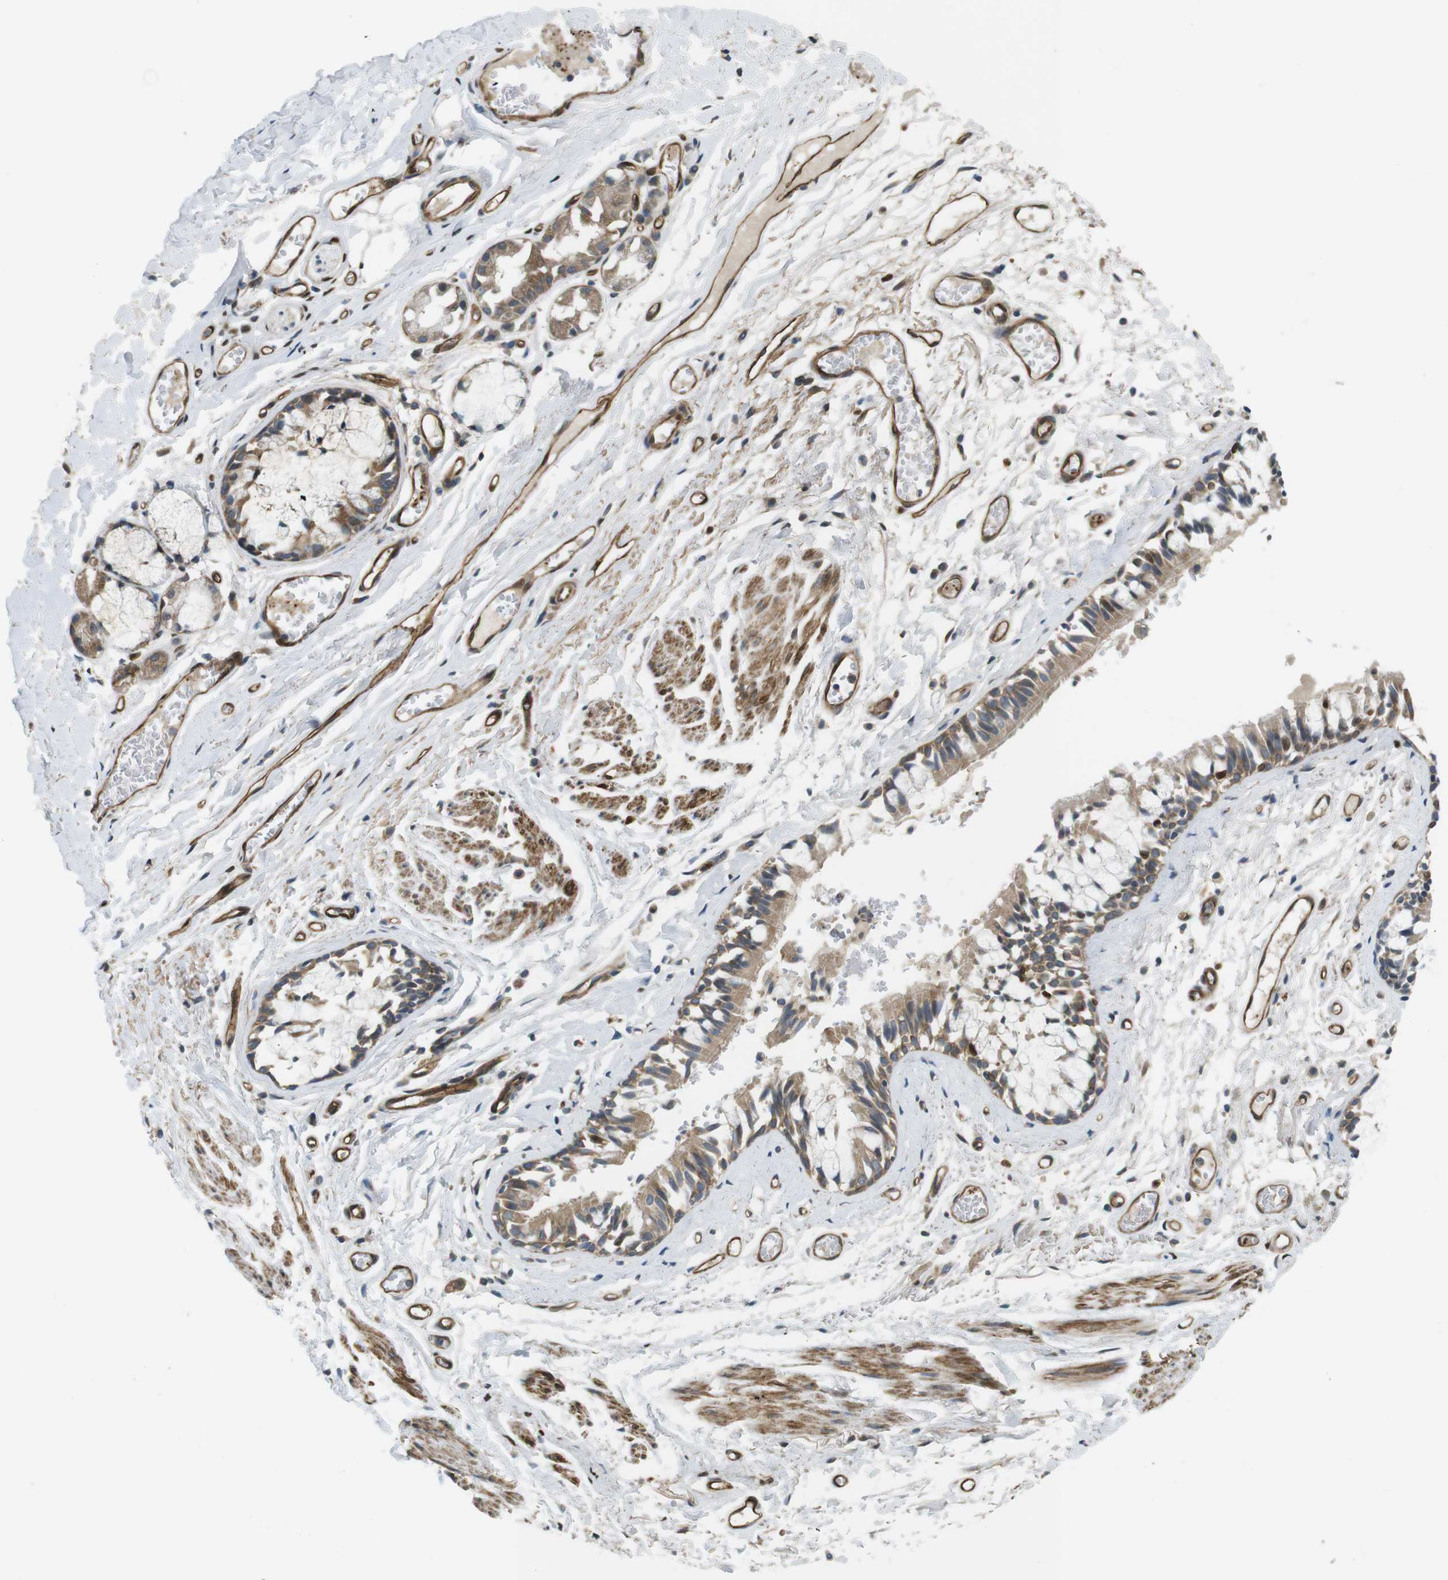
{"staining": {"intensity": "moderate", "quantity": ">75%", "location": "cytoplasmic/membranous"}, "tissue": "bronchus", "cell_type": "Respiratory epithelial cells", "image_type": "normal", "snomed": [{"axis": "morphology", "description": "Normal tissue, NOS"}, {"axis": "morphology", "description": "Inflammation, NOS"}, {"axis": "topography", "description": "Cartilage tissue"}, {"axis": "topography", "description": "Lung"}], "caption": "Bronchus stained with immunohistochemistry demonstrates moderate cytoplasmic/membranous staining in about >75% of respiratory epithelial cells. The protein of interest is stained brown, and the nuclei are stained in blue (DAB (3,3'-diaminobenzidine) IHC with brightfield microscopy, high magnification).", "gene": "TSC1", "patient": {"sex": "male", "age": 71}}